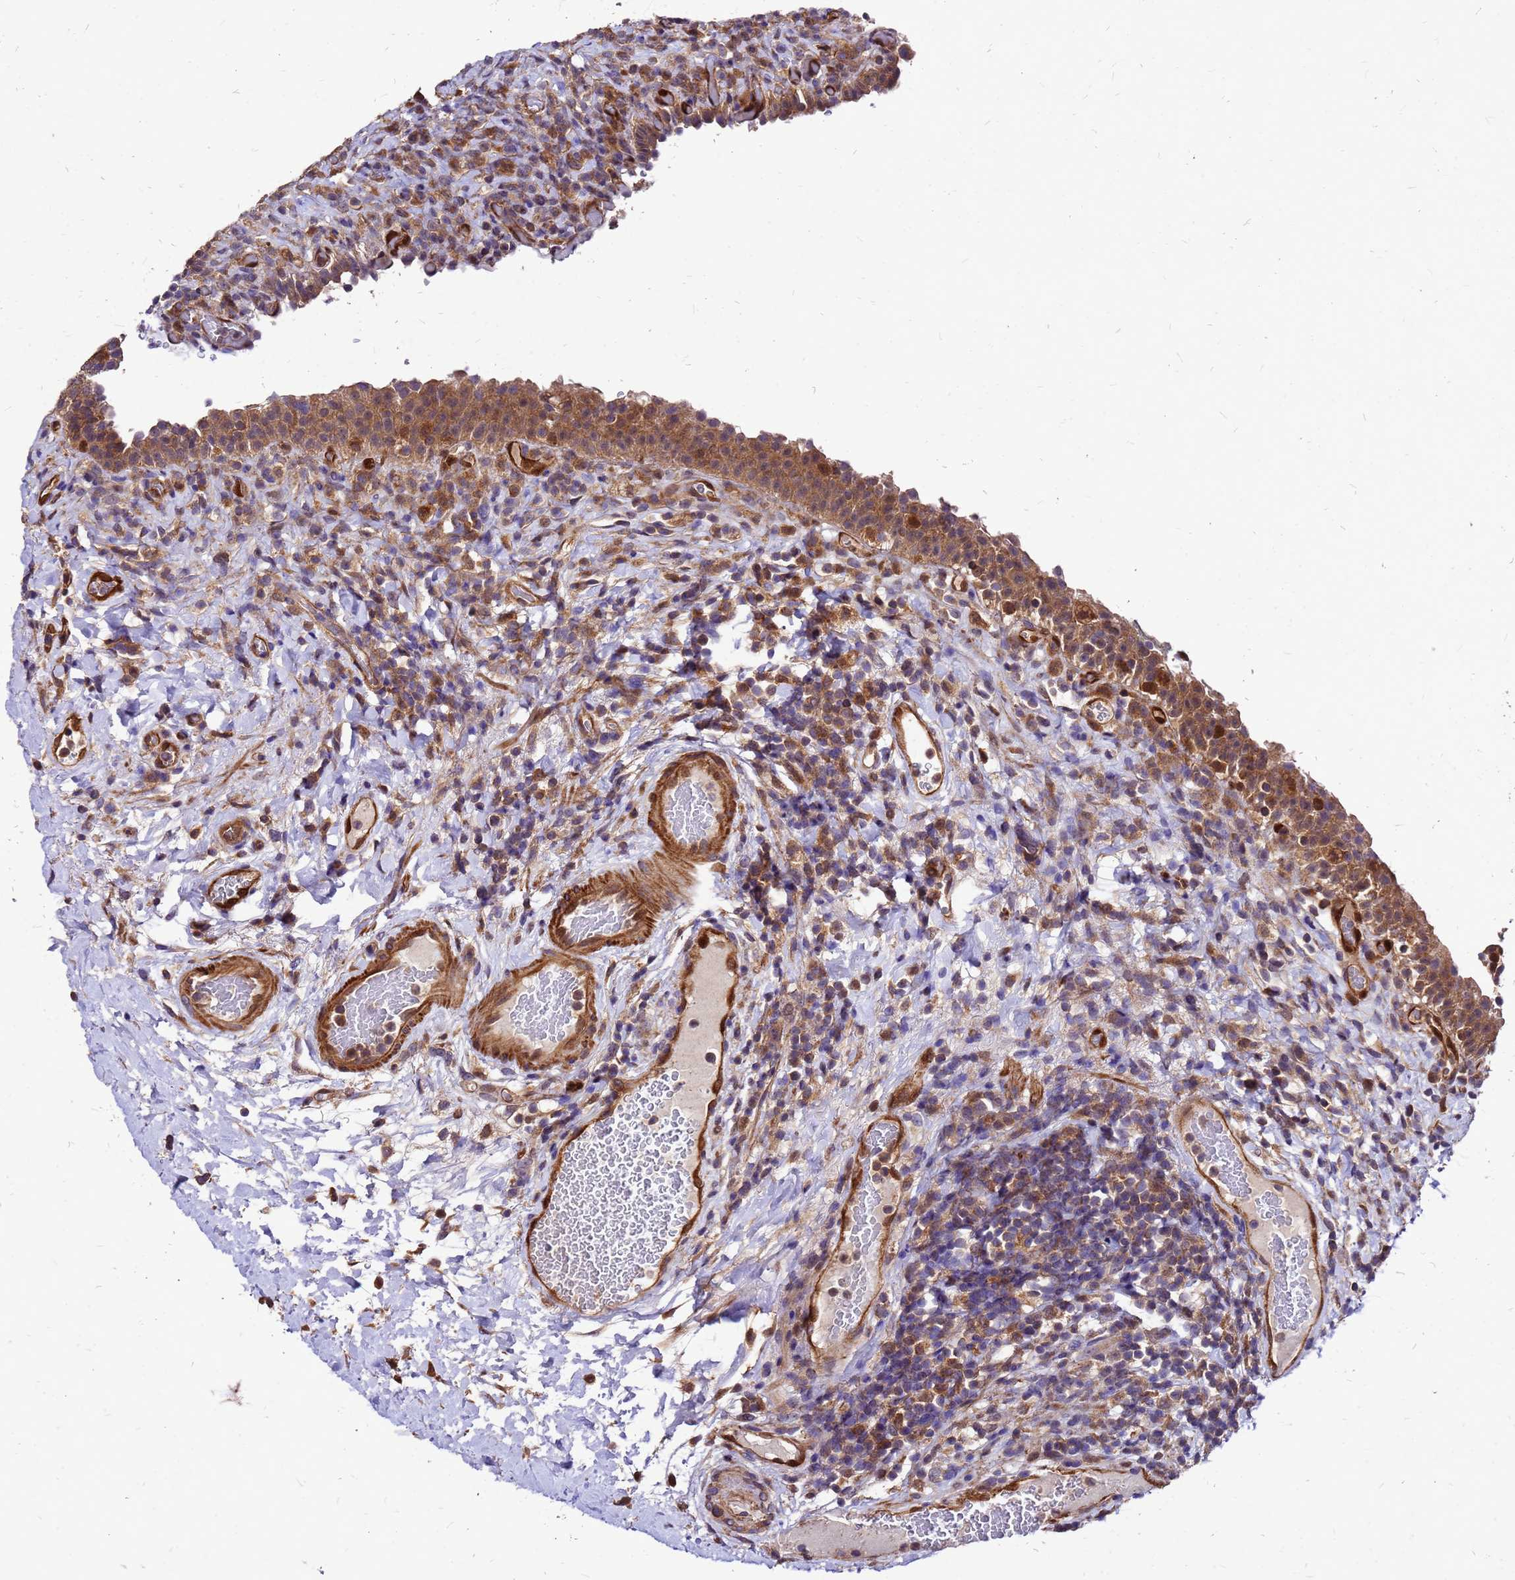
{"staining": {"intensity": "moderate", "quantity": ">75%", "location": "cytoplasmic/membranous"}, "tissue": "urinary bladder", "cell_type": "Urothelial cells", "image_type": "normal", "snomed": [{"axis": "morphology", "description": "Normal tissue, NOS"}, {"axis": "morphology", "description": "Inflammation, NOS"}, {"axis": "topography", "description": "Urinary bladder"}], "caption": "High-power microscopy captured an immunohistochemistry histopathology image of benign urinary bladder, revealing moderate cytoplasmic/membranous expression in about >75% of urothelial cells.", "gene": "DUSP23", "patient": {"sex": "male", "age": 64}}